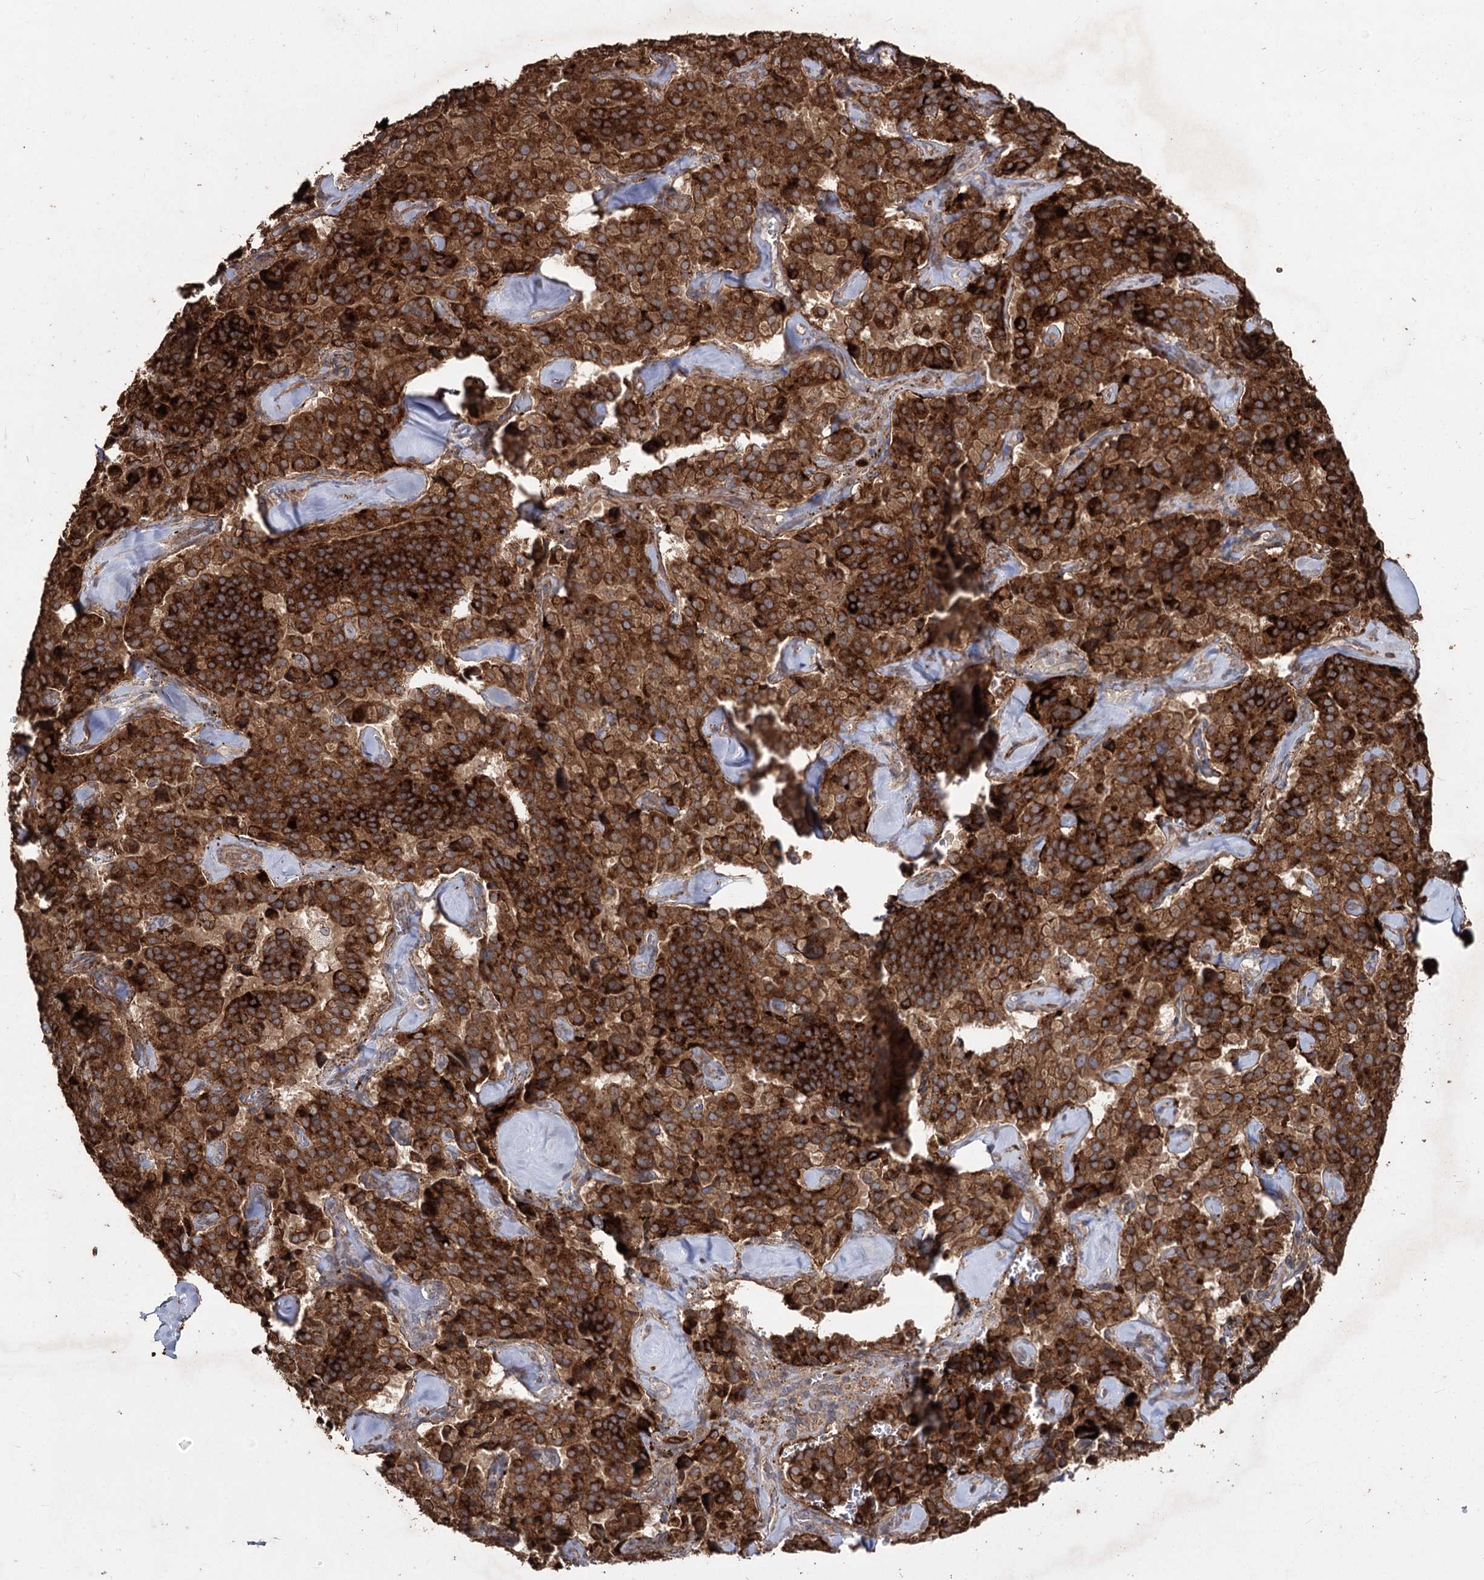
{"staining": {"intensity": "strong", "quantity": ">75%", "location": "cytoplasmic/membranous"}, "tissue": "pancreatic cancer", "cell_type": "Tumor cells", "image_type": "cancer", "snomed": [{"axis": "morphology", "description": "Adenocarcinoma, NOS"}, {"axis": "topography", "description": "Pancreas"}], "caption": "High-magnification brightfield microscopy of pancreatic adenocarcinoma stained with DAB (brown) and counterstained with hematoxylin (blue). tumor cells exhibit strong cytoplasmic/membranous positivity is seen in approximately>75% of cells.", "gene": "PRC1", "patient": {"sex": "male", "age": 65}}